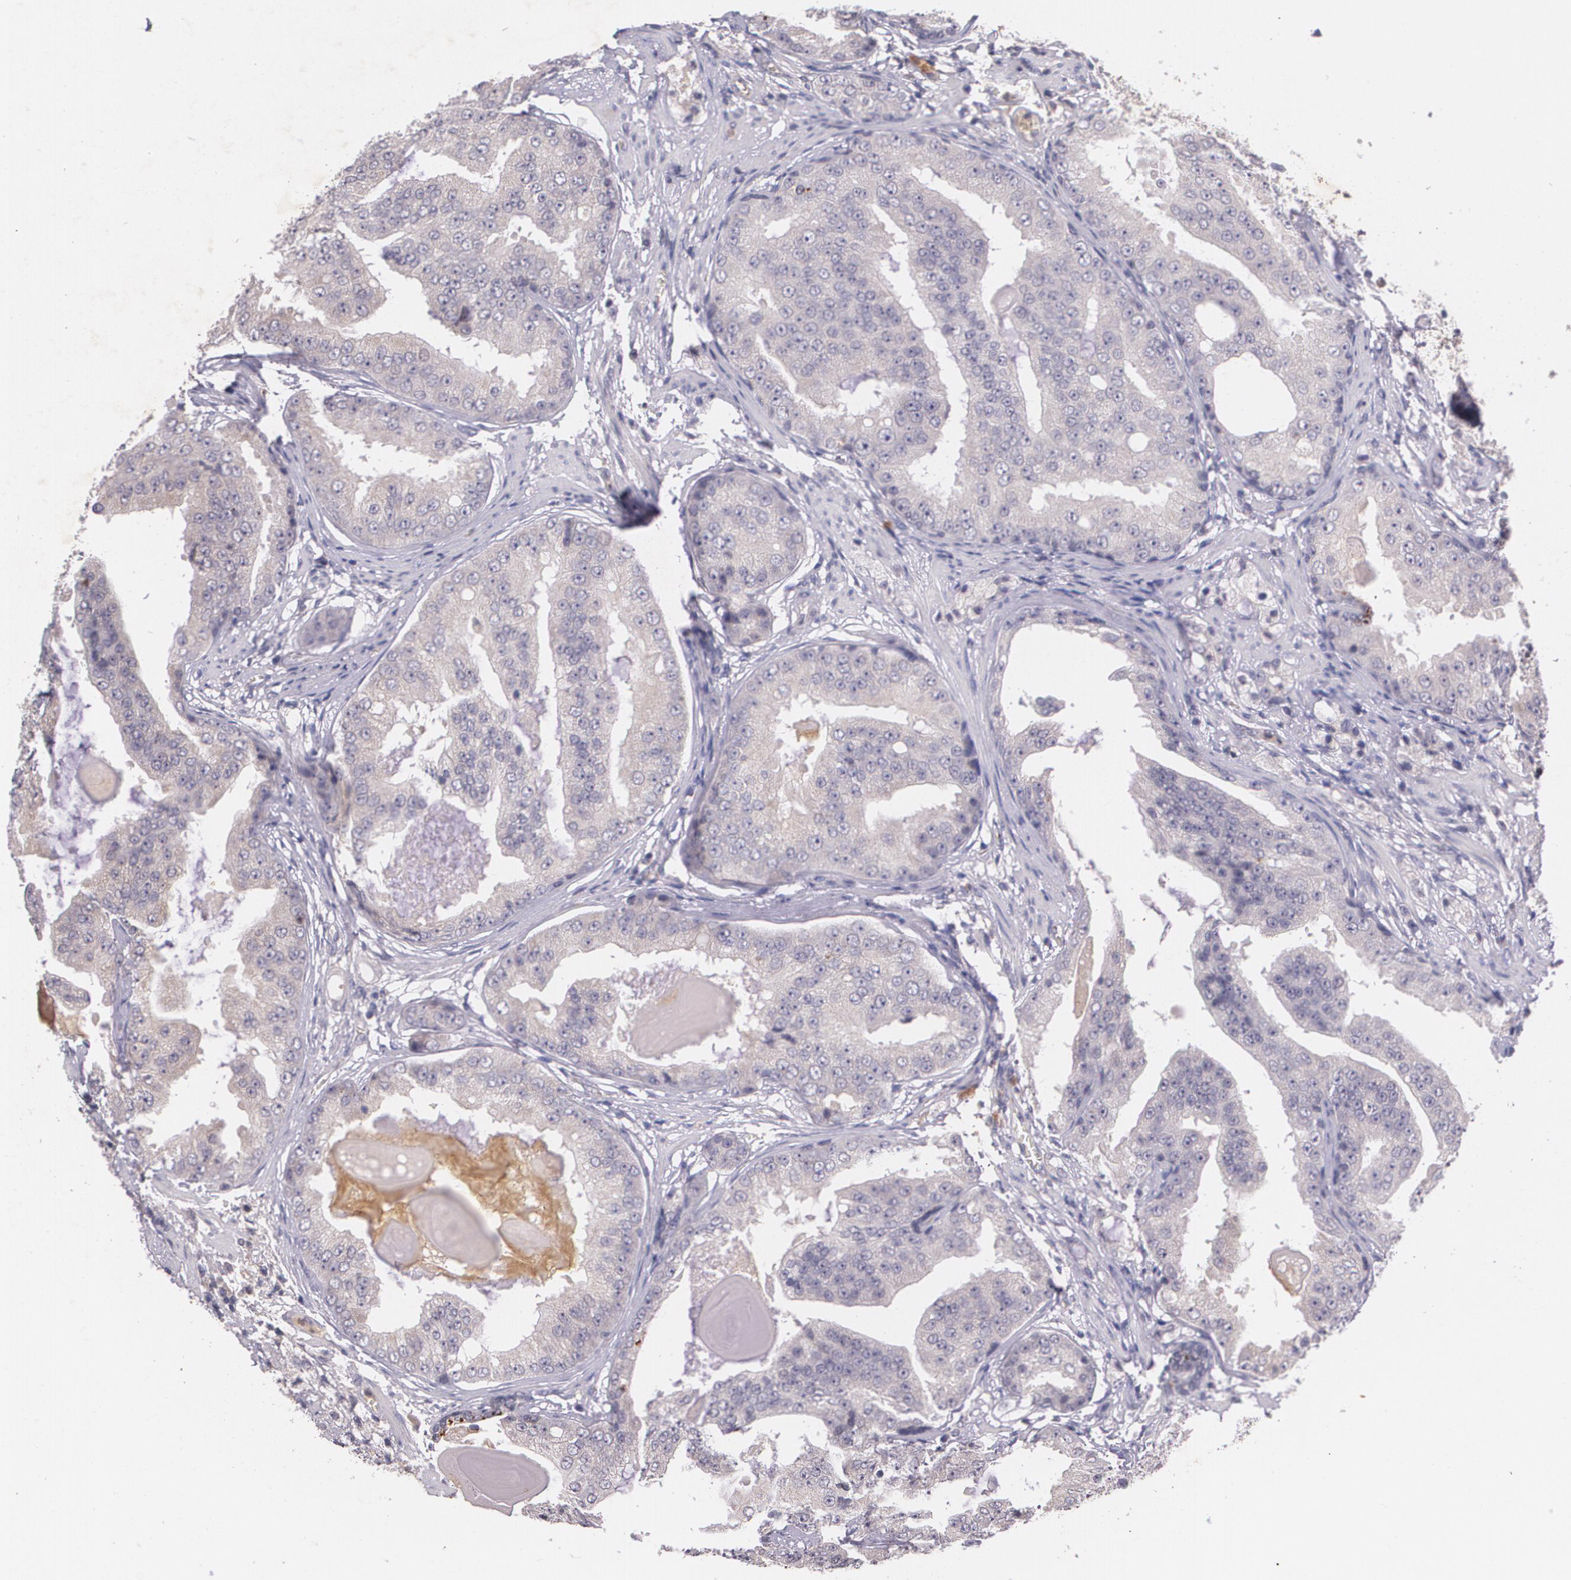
{"staining": {"intensity": "weak", "quantity": ">75%", "location": "cytoplasmic/membranous"}, "tissue": "prostate cancer", "cell_type": "Tumor cells", "image_type": "cancer", "snomed": [{"axis": "morphology", "description": "Adenocarcinoma, High grade"}, {"axis": "topography", "description": "Prostate"}], "caption": "Human prostate cancer stained with a protein marker shows weak staining in tumor cells.", "gene": "TM4SF1", "patient": {"sex": "male", "age": 68}}